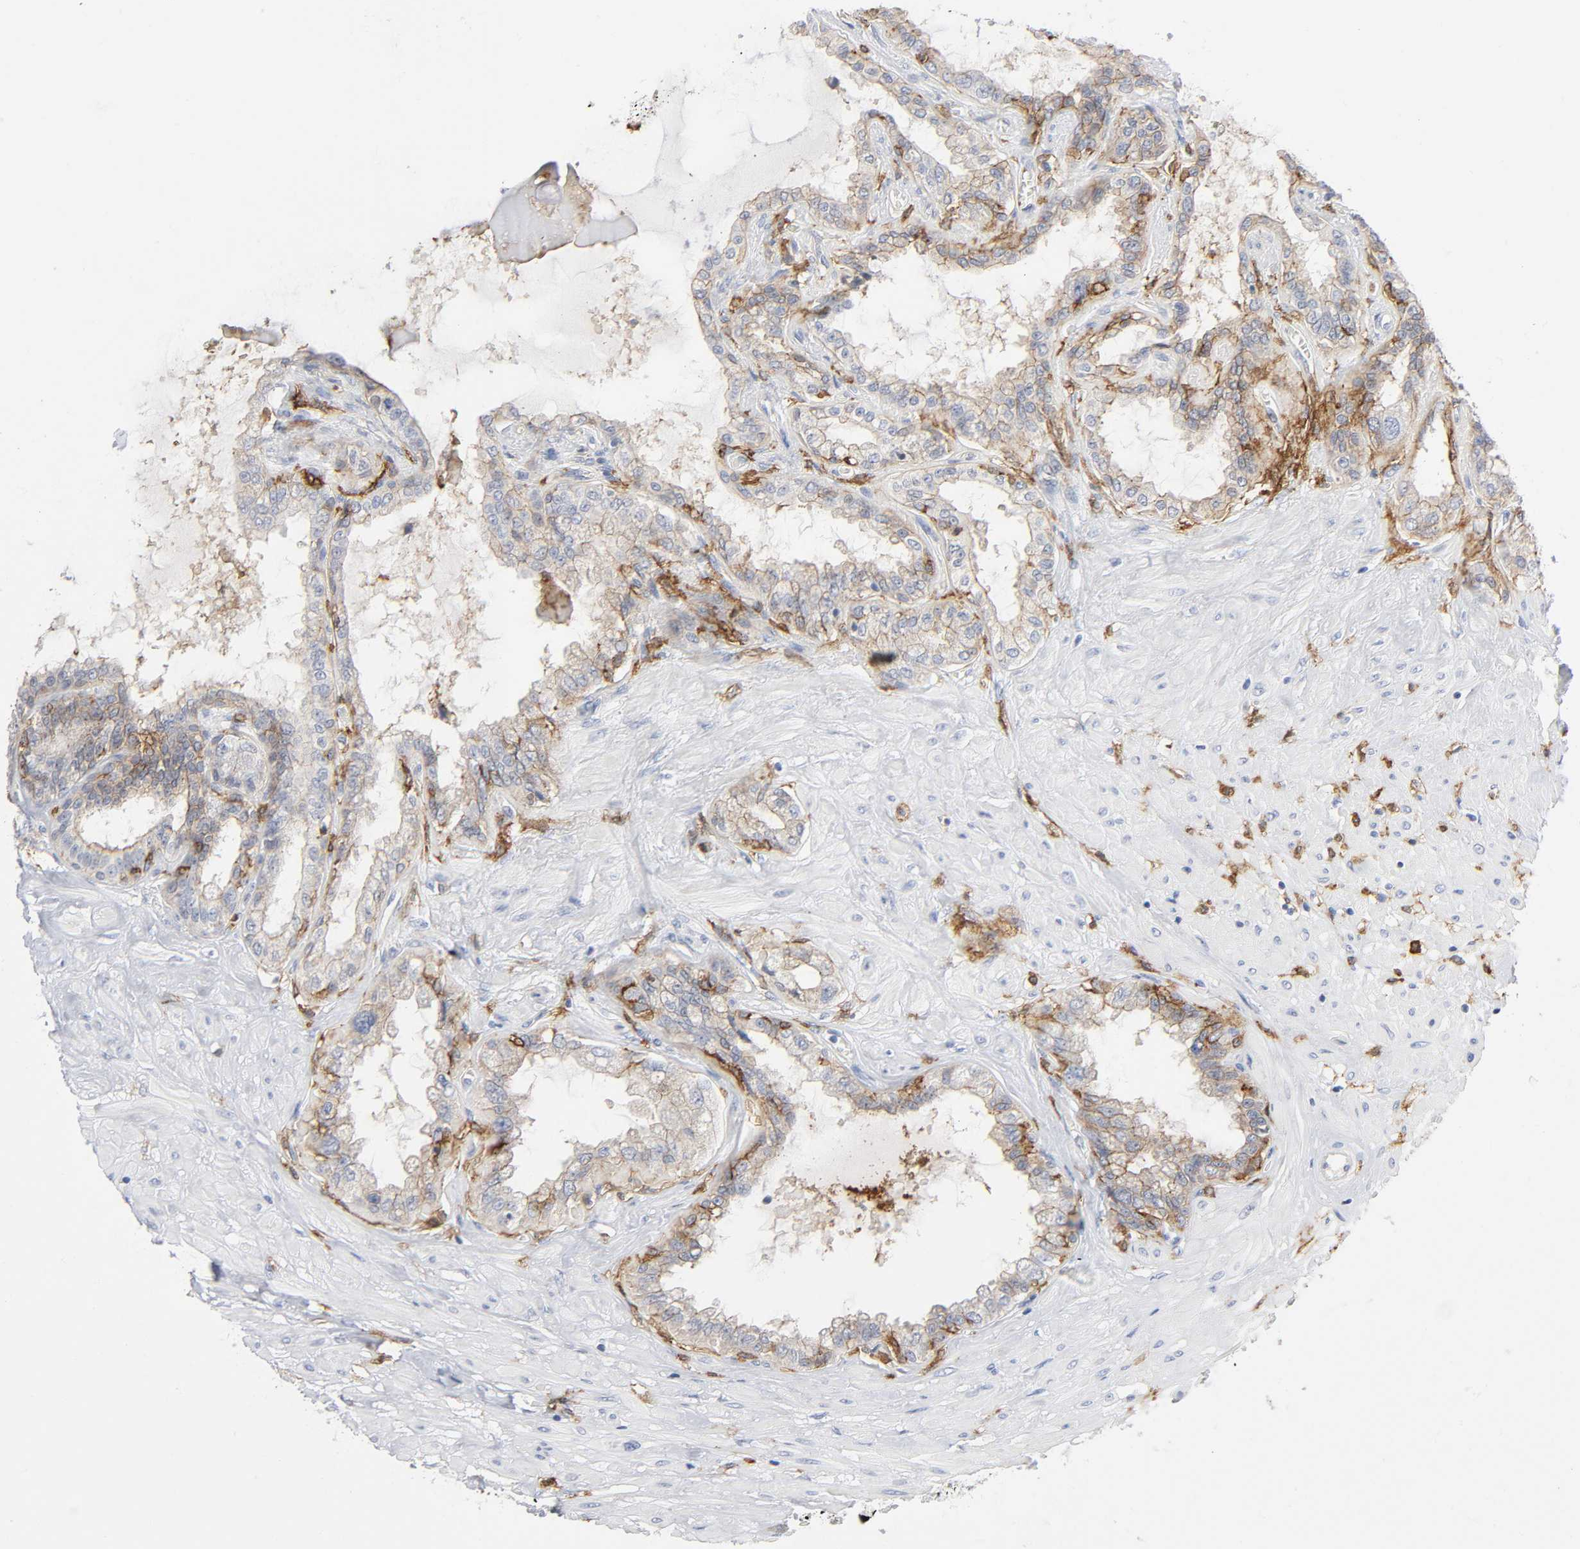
{"staining": {"intensity": "moderate", "quantity": "25%-75%", "location": "cytoplasmic/membranous"}, "tissue": "seminal vesicle", "cell_type": "Glandular cells", "image_type": "normal", "snomed": [{"axis": "morphology", "description": "Normal tissue, NOS"}, {"axis": "morphology", "description": "Inflammation, NOS"}, {"axis": "topography", "description": "Urinary bladder"}, {"axis": "topography", "description": "Prostate"}, {"axis": "topography", "description": "Seminal veicle"}], "caption": "A photomicrograph of seminal vesicle stained for a protein displays moderate cytoplasmic/membranous brown staining in glandular cells. The staining was performed using DAB to visualize the protein expression in brown, while the nuclei were stained in blue with hematoxylin (Magnification: 20x).", "gene": "LYN", "patient": {"sex": "male", "age": 82}}